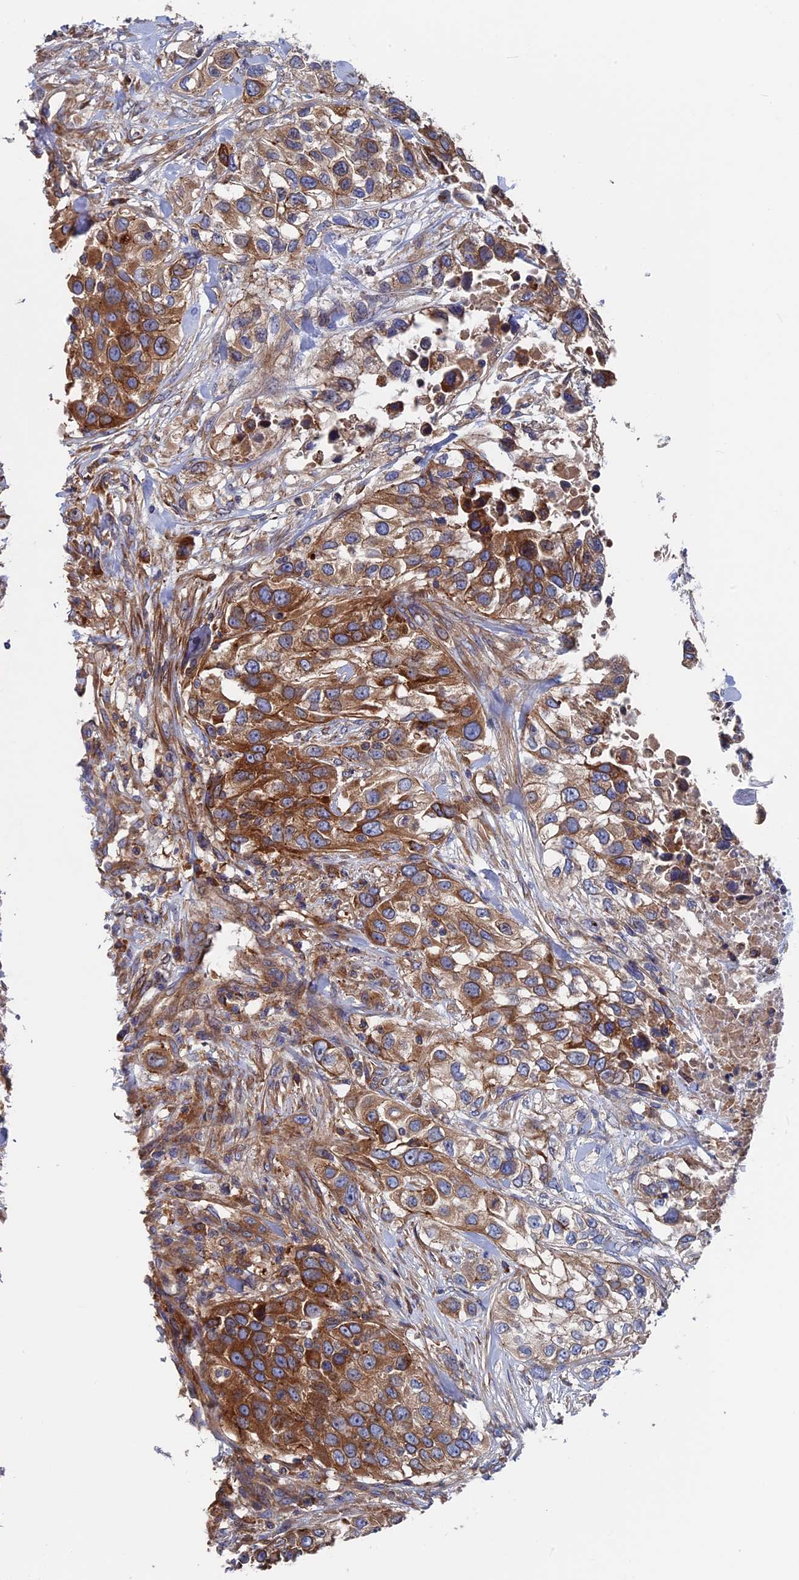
{"staining": {"intensity": "moderate", "quantity": ">75%", "location": "cytoplasmic/membranous"}, "tissue": "urothelial cancer", "cell_type": "Tumor cells", "image_type": "cancer", "snomed": [{"axis": "morphology", "description": "Urothelial carcinoma, High grade"}, {"axis": "topography", "description": "Urinary bladder"}], "caption": "Immunohistochemical staining of urothelial cancer reveals moderate cytoplasmic/membranous protein staining in about >75% of tumor cells.", "gene": "DNAJC3", "patient": {"sex": "female", "age": 80}}